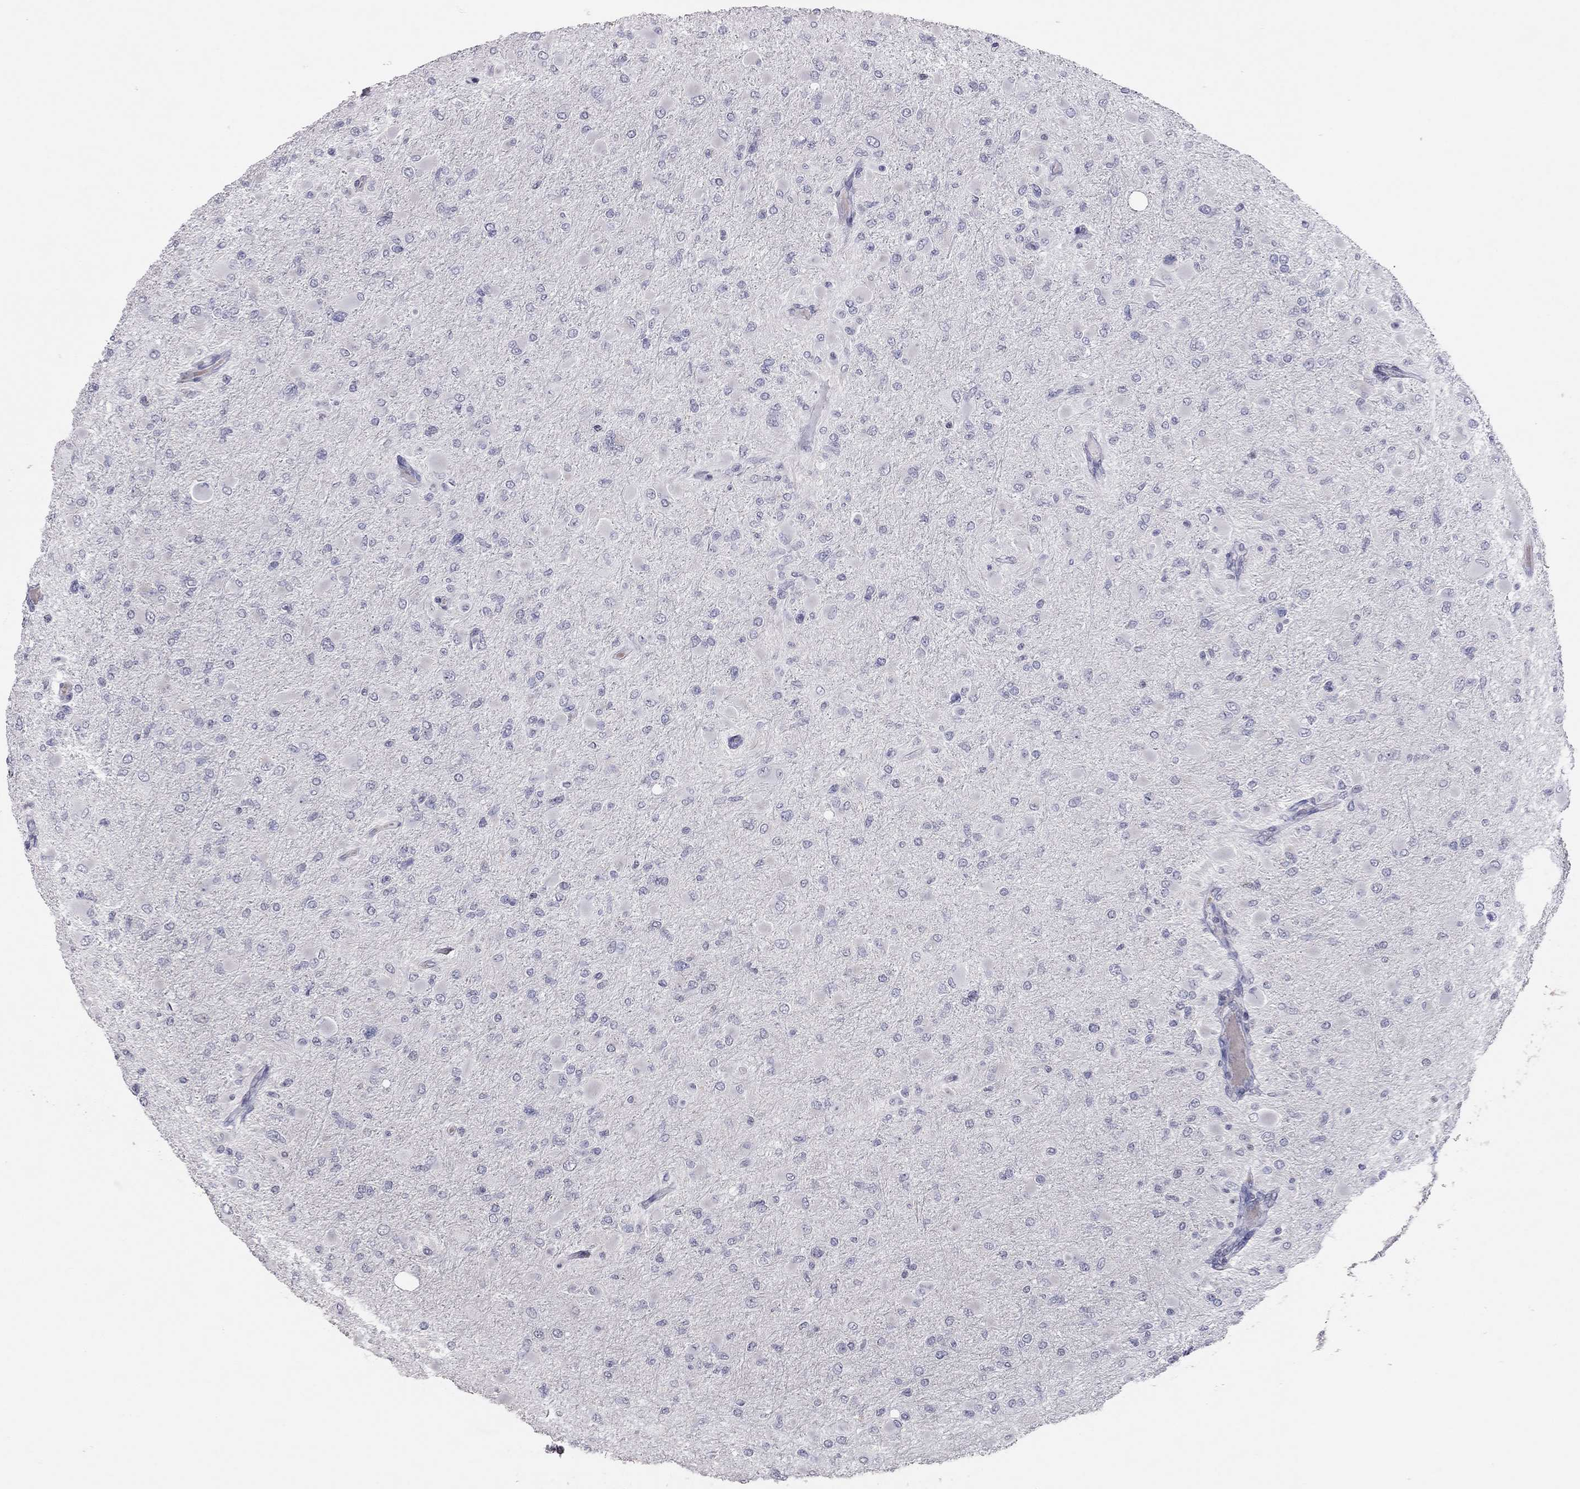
{"staining": {"intensity": "negative", "quantity": "none", "location": "none"}, "tissue": "glioma", "cell_type": "Tumor cells", "image_type": "cancer", "snomed": [{"axis": "morphology", "description": "Glioma, malignant, High grade"}, {"axis": "topography", "description": "Cerebral cortex"}], "caption": "This is a image of immunohistochemistry staining of glioma, which shows no expression in tumor cells.", "gene": "TSHB", "patient": {"sex": "female", "age": 36}}